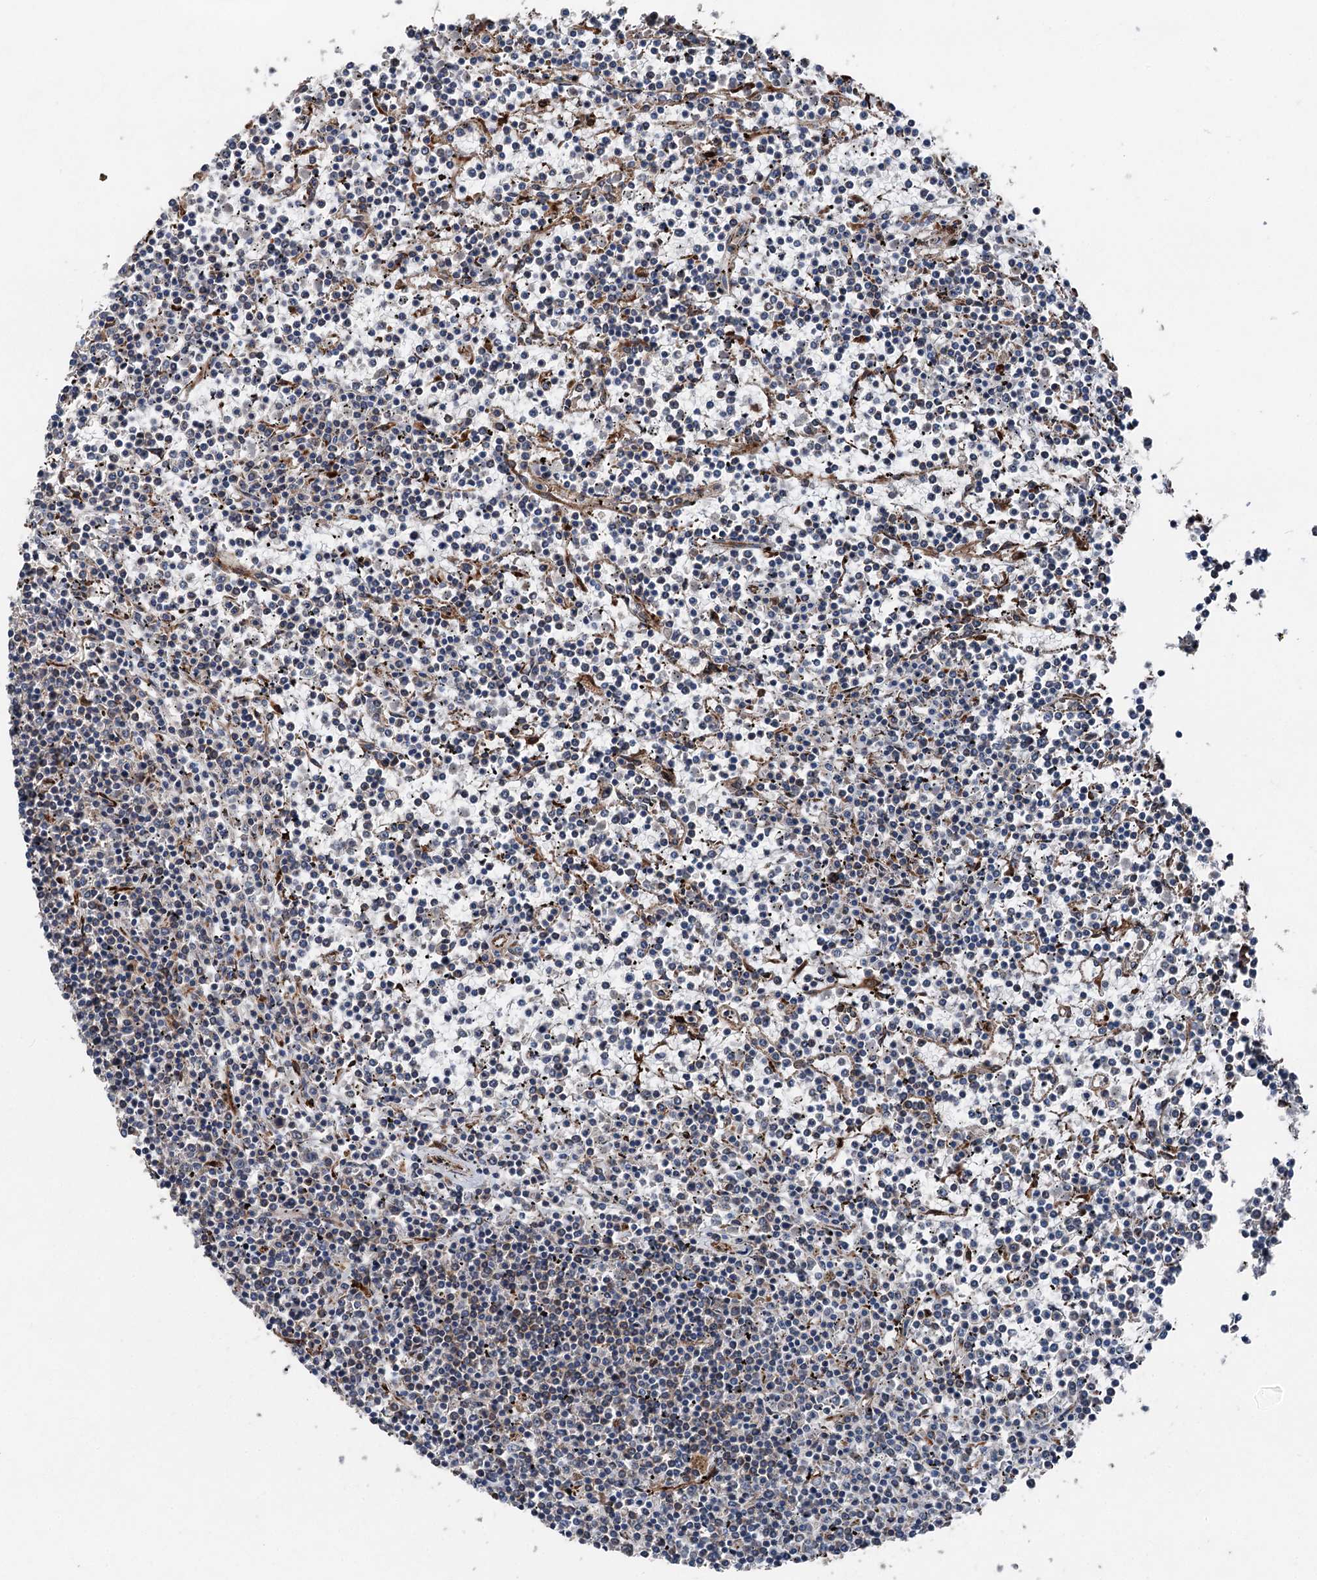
{"staining": {"intensity": "negative", "quantity": "none", "location": "none"}, "tissue": "lymphoma", "cell_type": "Tumor cells", "image_type": "cancer", "snomed": [{"axis": "morphology", "description": "Malignant lymphoma, non-Hodgkin's type, Low grade"}, {"axis": "topography", "description": "Spleen"}], "caption": "A high-resolution photomicrograph shows immunohistochemistry staining of malignant lymphoma, non-Hodgkin's type (low-grade), which displays no significant positivity in tumor cells.", "gene": "DDIAS", "patient": {"sex": "female", "age": 19}}